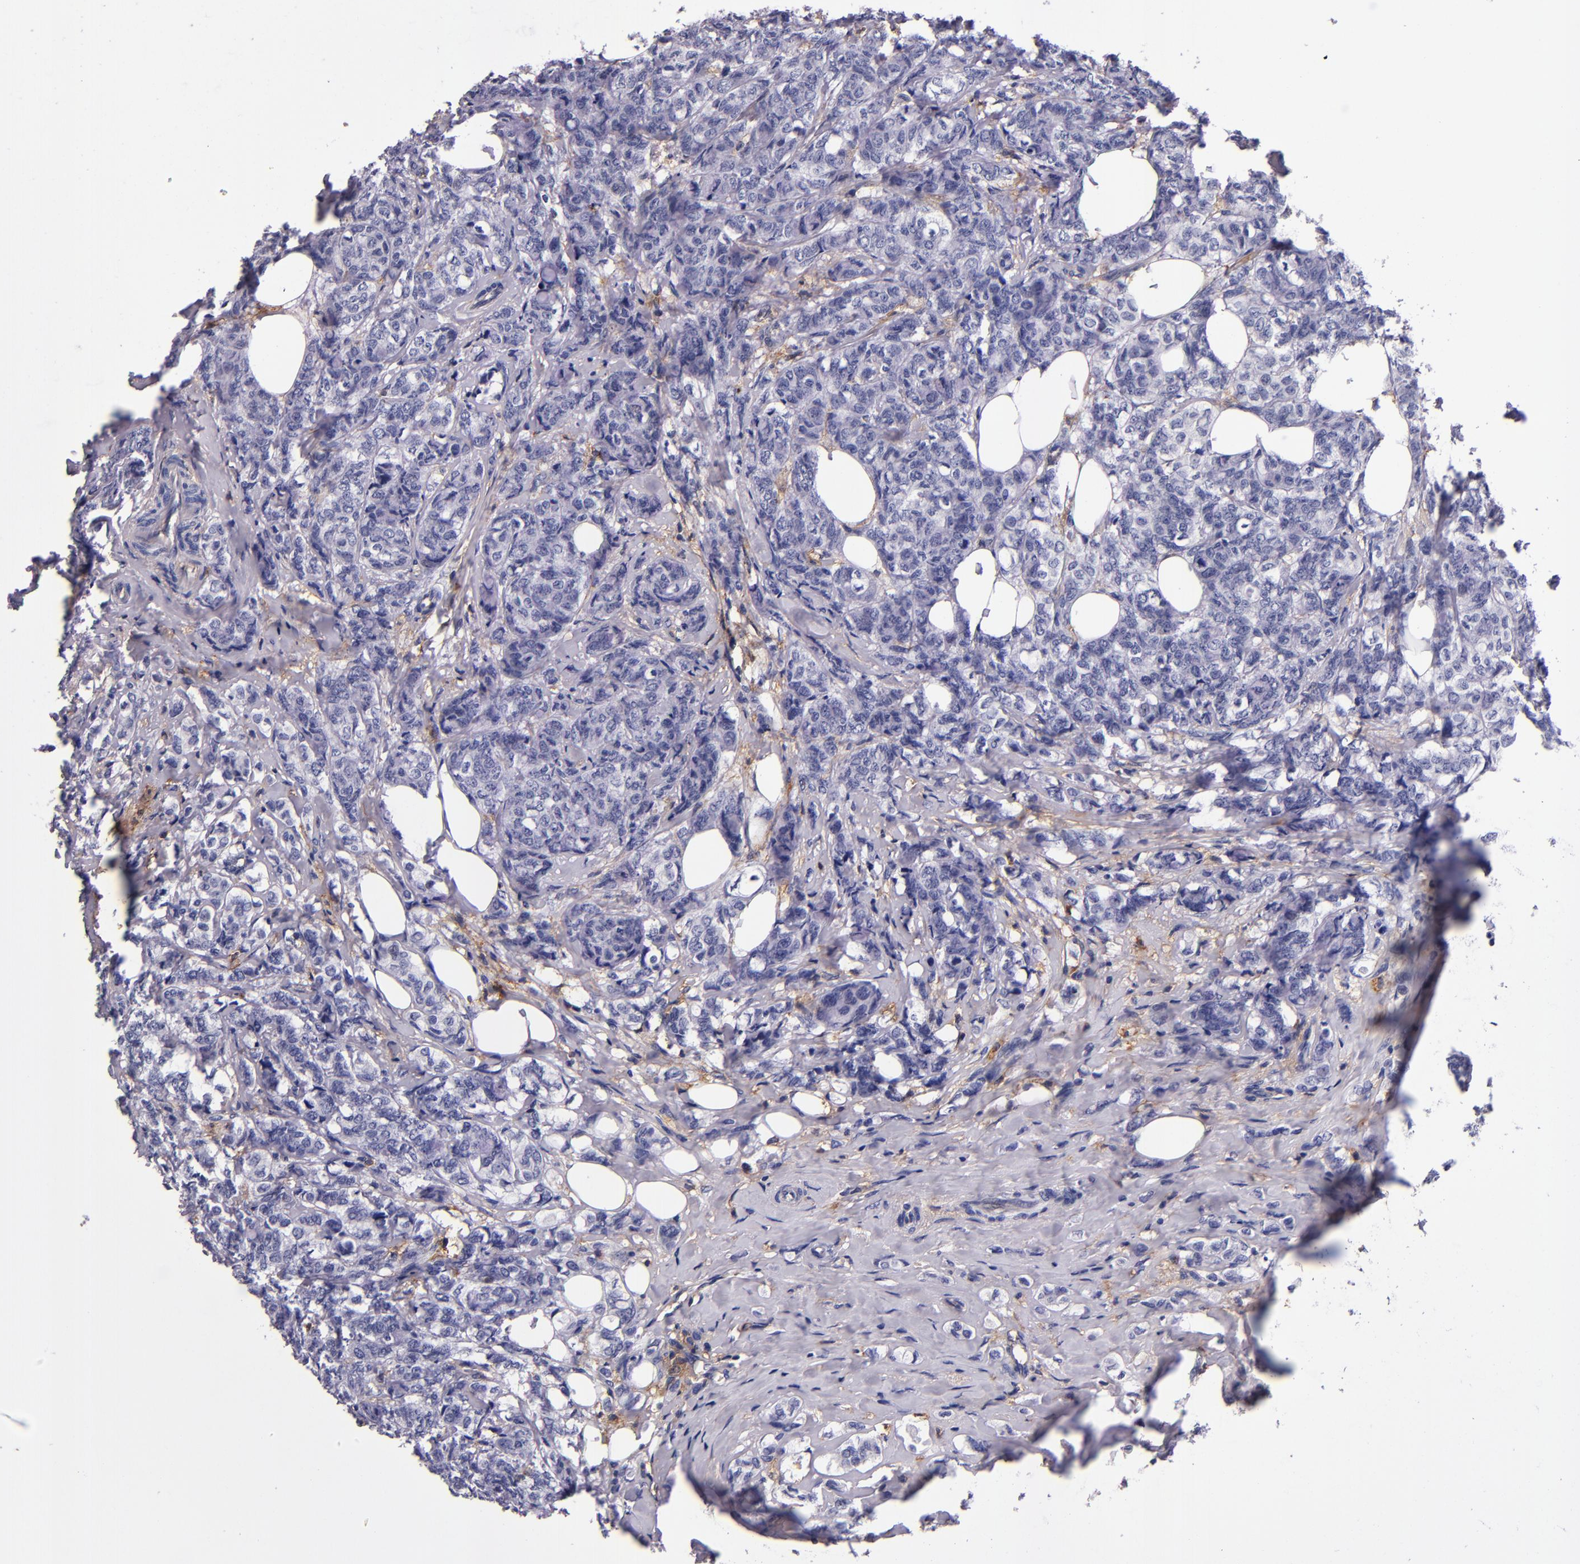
{"staining": {"intensity": "negative", "quantity": "none", "location": "none"}, "tissue": "breast cancer", "cell_type": "Tumor cells", "image_type": "cancer", "snomed": [{"axis": "morphology", "description": "Lobular carcinoma"}, {"axis": "topography", "description": "Breast"}], "caption": "IHC micrograph of neoplastic tissue: lobular carcinoma (breast) stained with DAB exhibits no significant protein staining in tumor cells. The staining was performed using DAB to visualize the protein expression in brown, while the nuclei were stained in blue with hematoxylin (Magnification: 20x).", "gene": "SIRPA", "patient": {"sex": "female", "age": 60}}